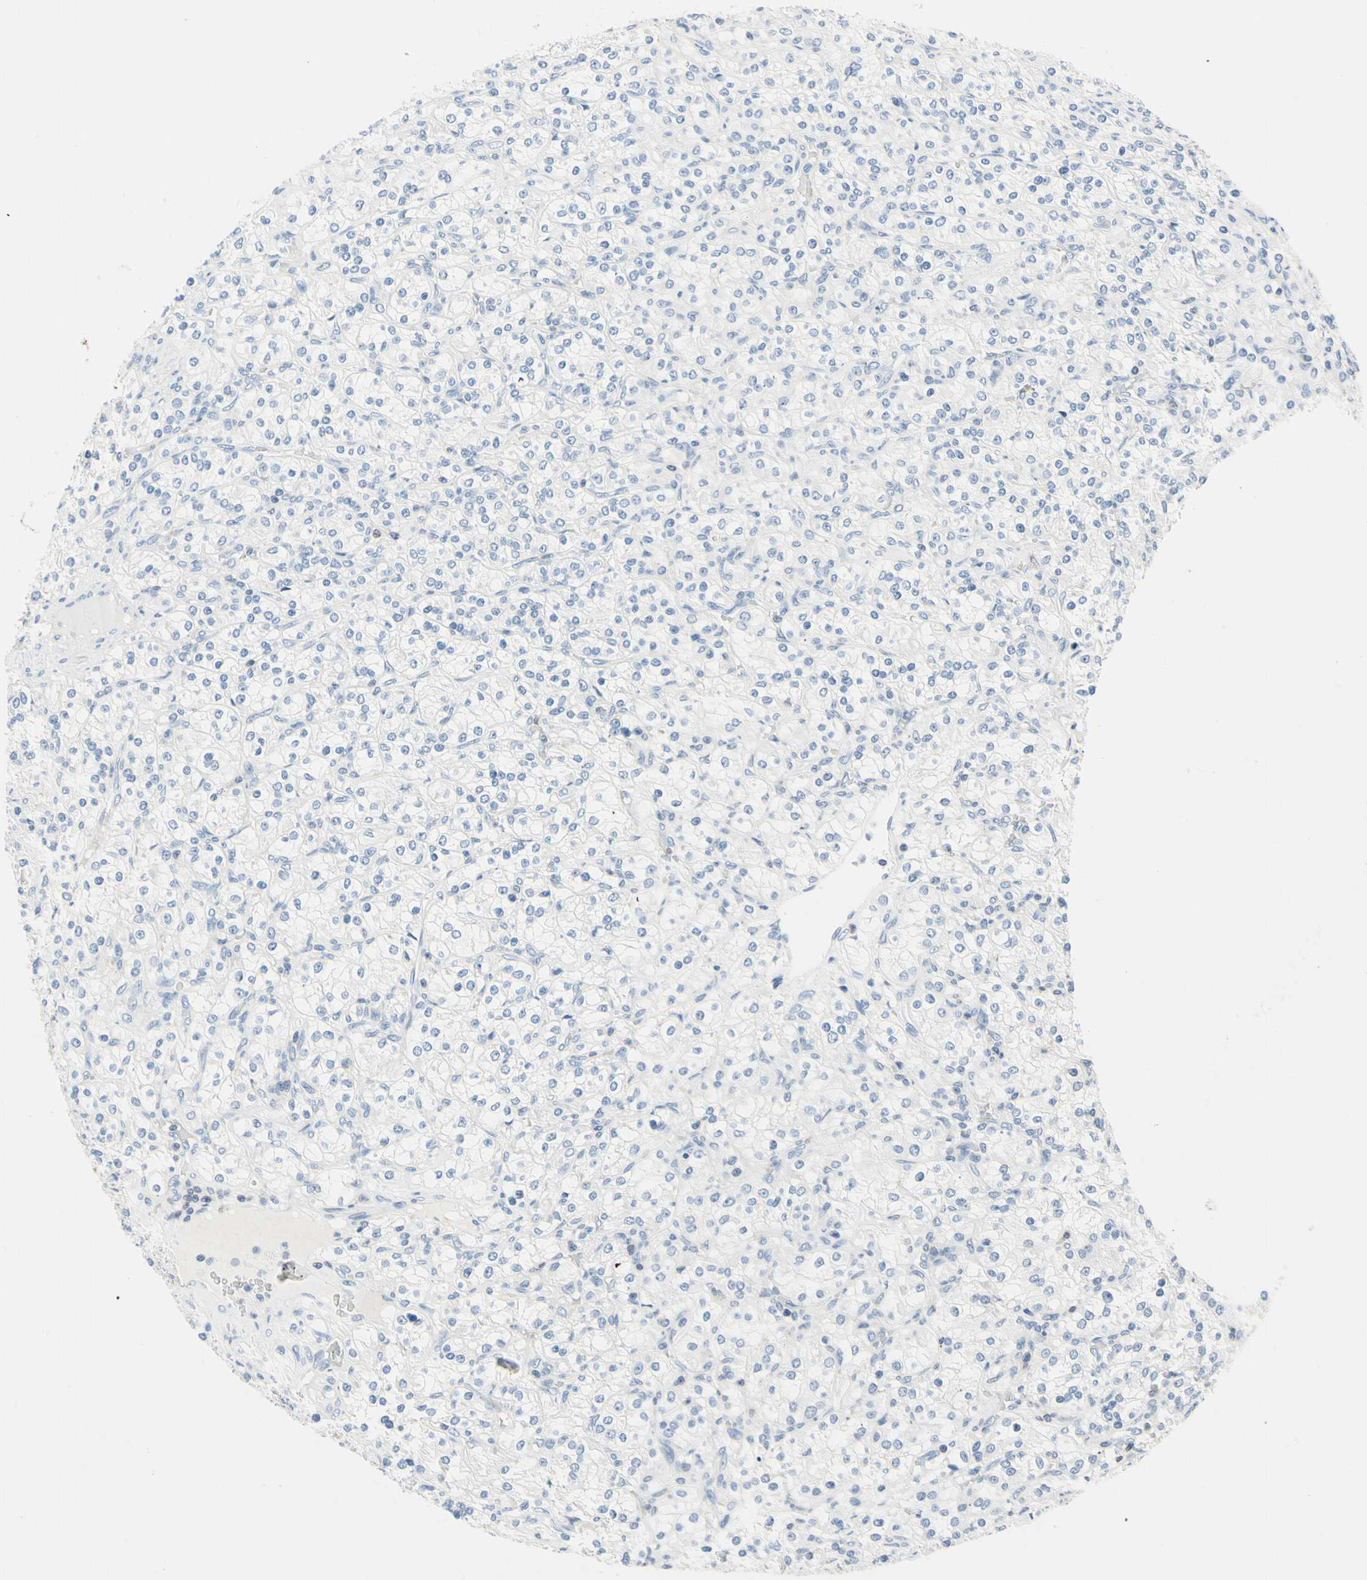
{"staining": {"intensity": "negative", "quantity": "none", "location": "none"}, "tissue": "renal cancer", "cell_type": "Tumor cells", "image_type": "cancer", "snomed": [{"axis": "morphology", "description": "Adenocarcinoma, NOS"}, {"axis": "topography", "description": "Kidney"}], "caption": "There is no significant staining in tumor cells of renal cancer. (Stains: DAB immunohistochemistry (IHC) with hematoxylin counter stain, Microscopy: brightfield microscopy at high magnification).", "gene": "NFATC2", "patient": {"sex": "male", "age": 77}}